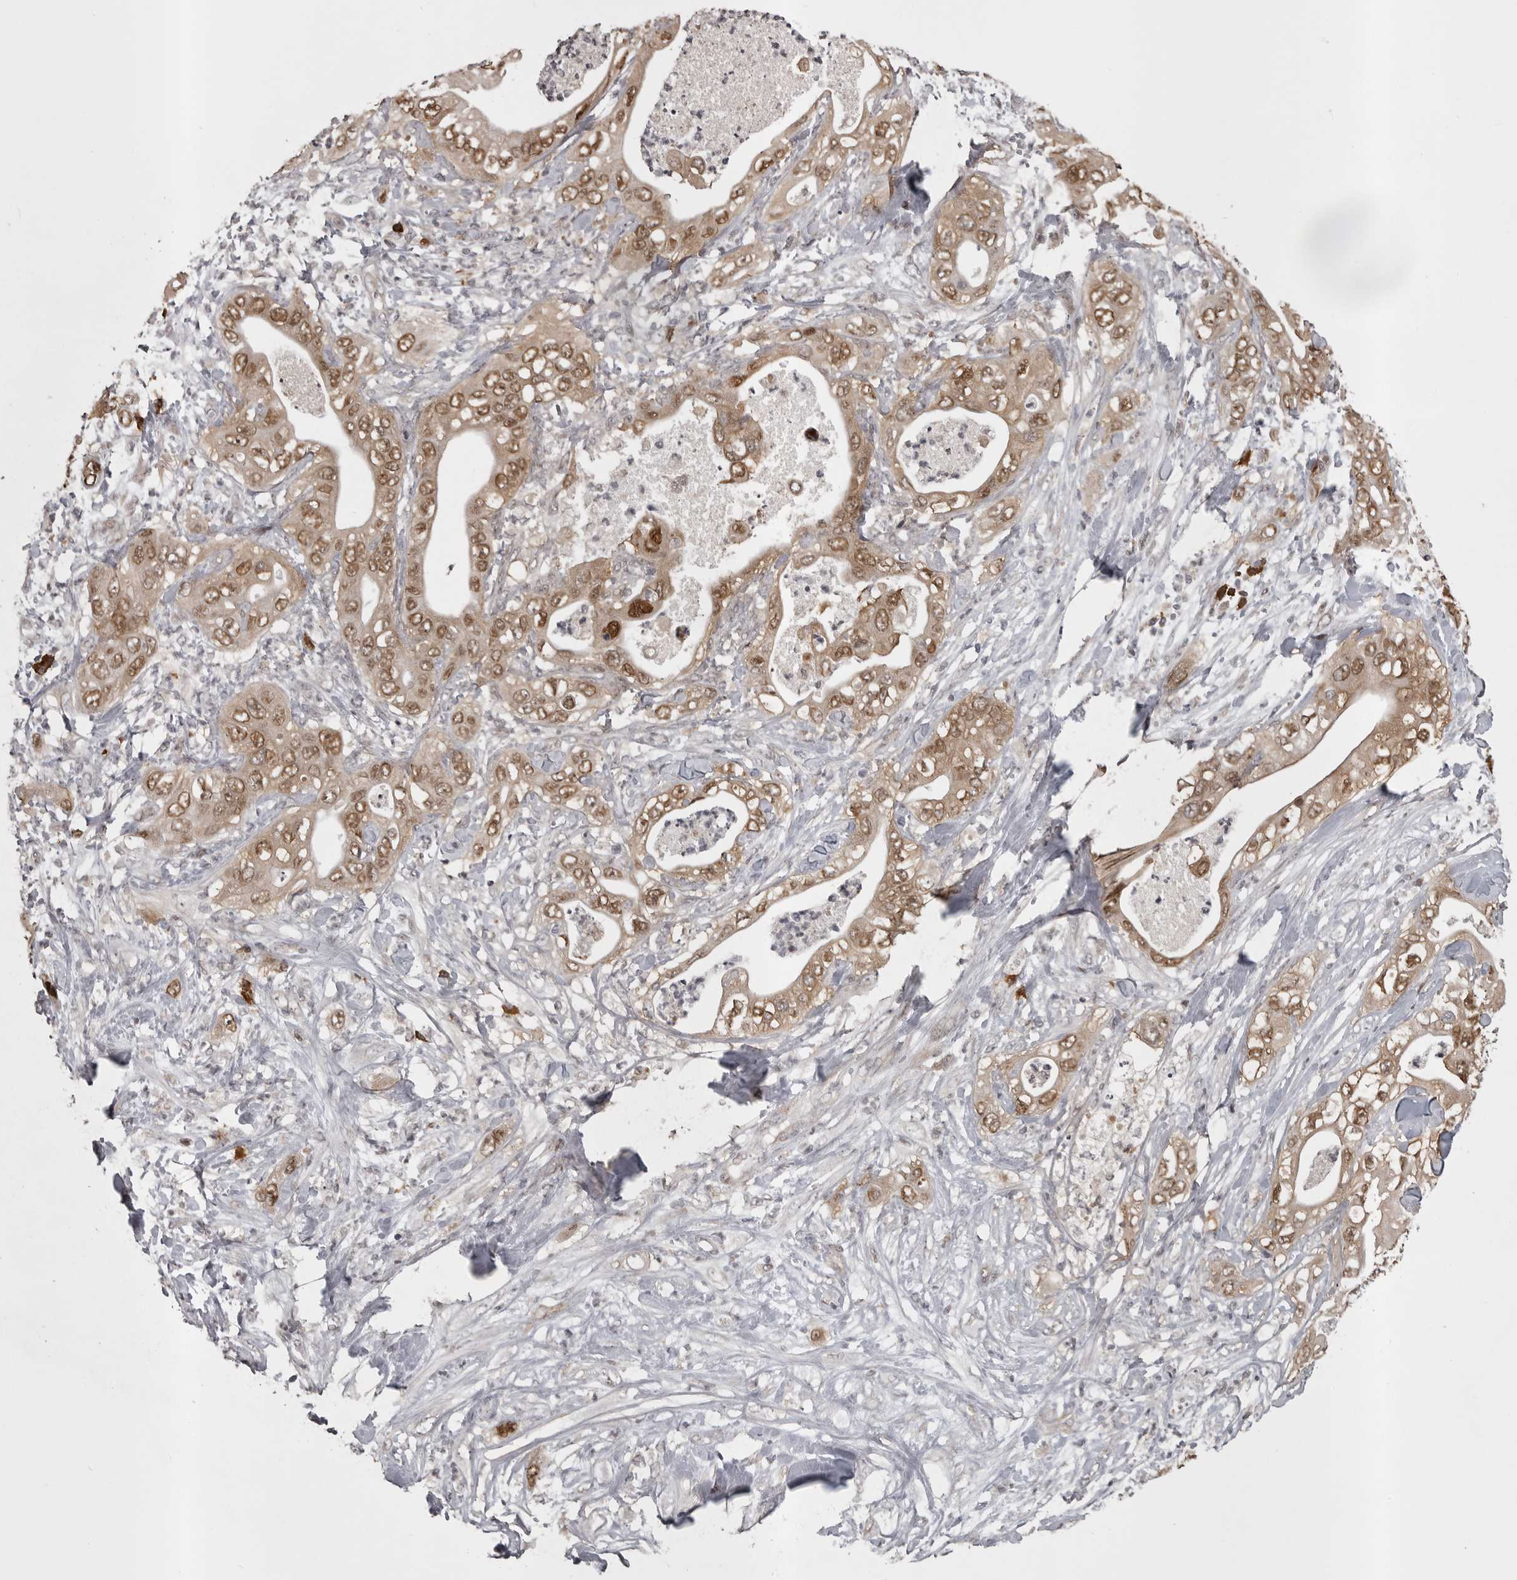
{"staining": {"intensity": "moderate", "quantity": ">75%", "location": "cytoplasmic/membranous,nuclear"}, "tissue": "pancreatic cancer", "cell_type": "Tumor cells", "image_type": "cancer", "snomed": [{"axis": "morphology", "description": "Adenocarcinoma, NOS"}, {"axis": "topography", "description": "Pancreas"}], "caption": "Protein staining by immunohistochemistry (IHC) displays moderate cytoplasmic/membranous and nuclear expression in about >75% of tumor cells in pancreatic cancer (adenocarcinoma).", "gene": "SNX16", "patient": {"sex": "female", "age": 78}}